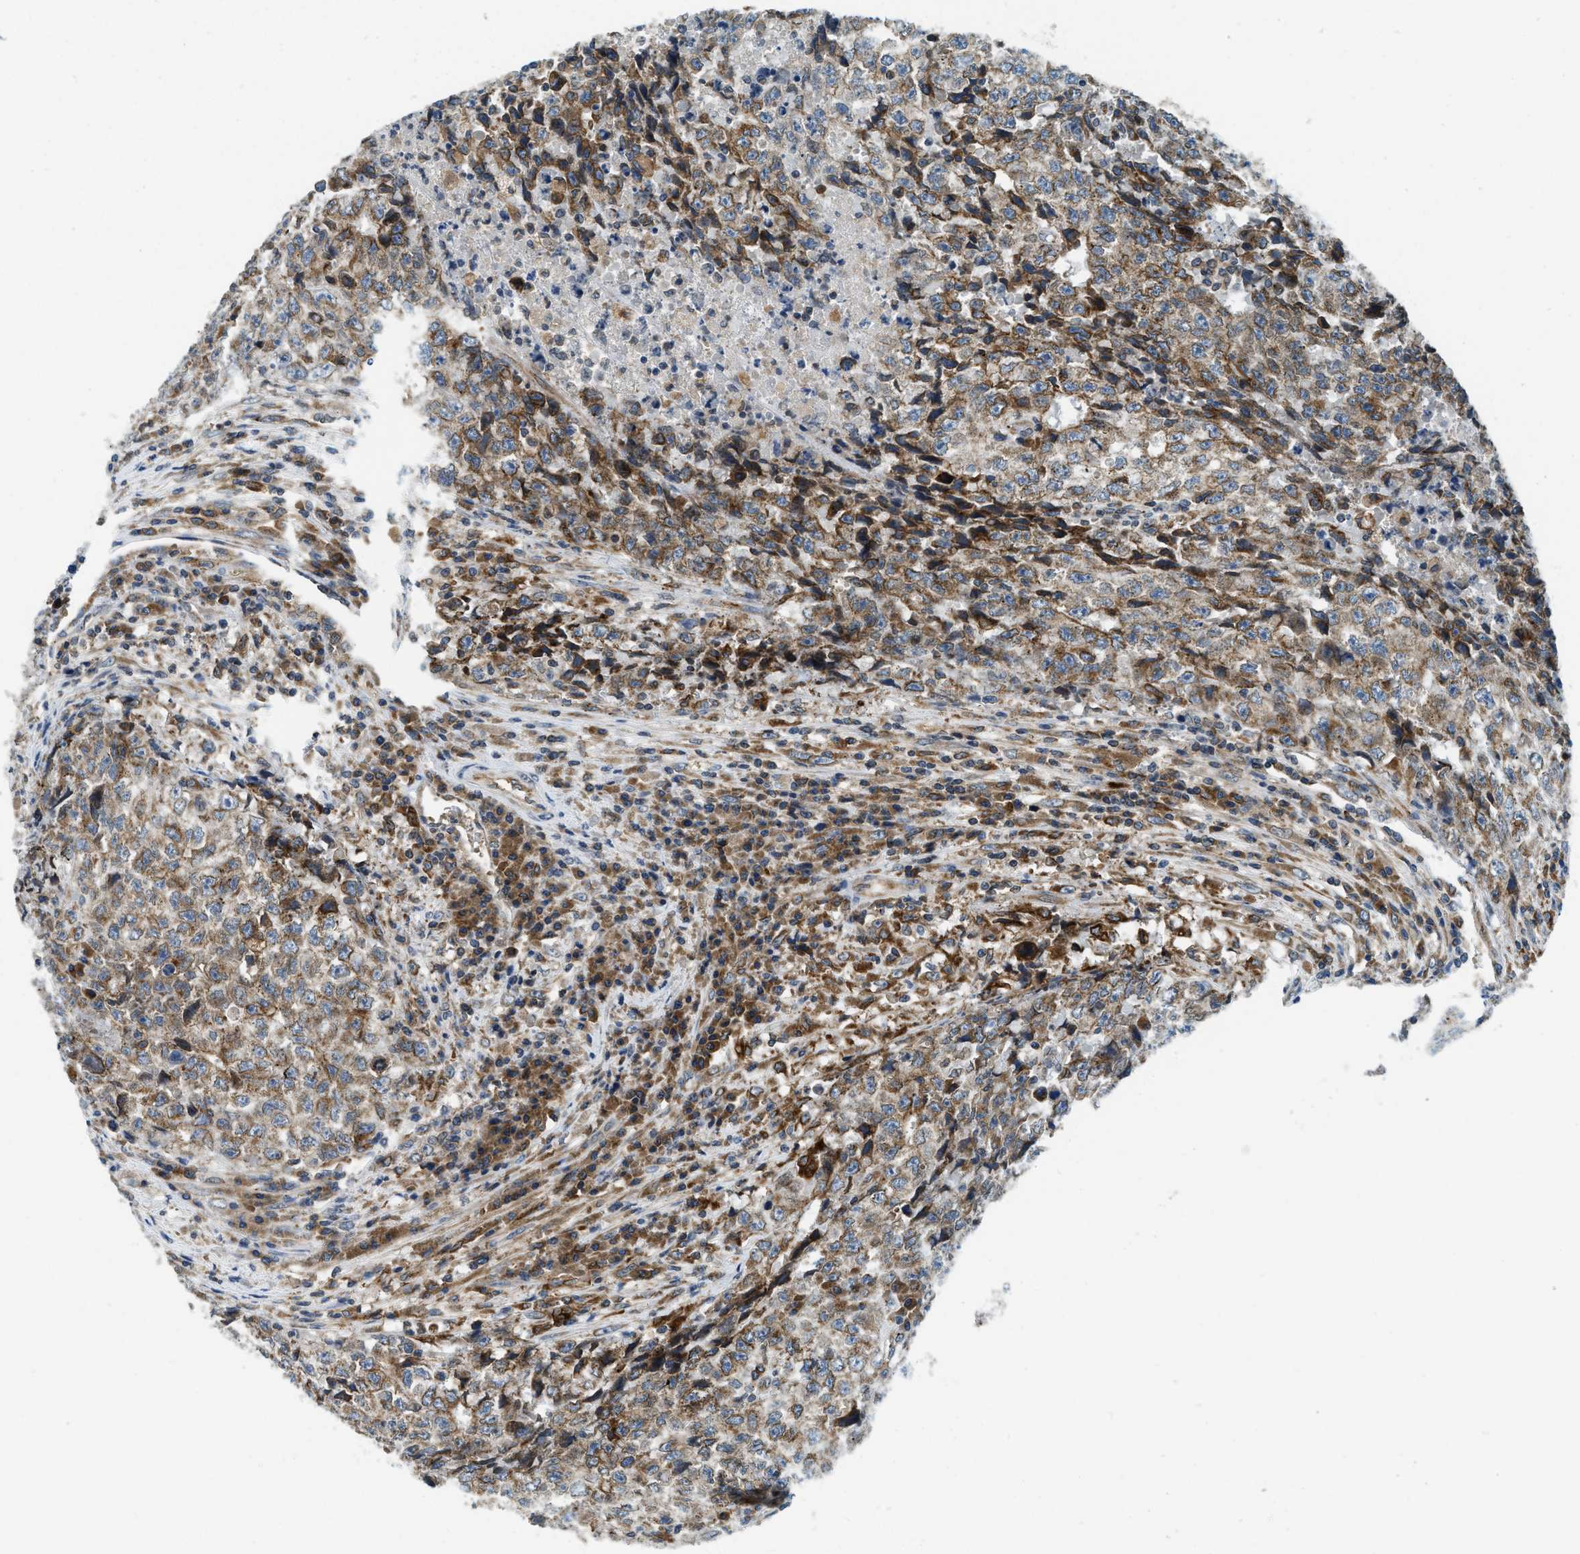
{"staining": {"intensity": "moderate", "quantity": ">75%", "location": "cytoplasmic/membranous"}, "tissue": "testis cancer", "cell_type": "Tumor cells", "image_type": "cancer", "snomed": [{"axis": "morphology", "description": "Necrosis, NOS"}, {"axis": "morphology", "description": "Carcinoma, Embryonal, NOS"}, {"axis": "topography", "description": "Testis"}], "caption": "Moderate cytoplasmic/membranous protein positivity is present in about >75% of tumor cells in testis cancer (embryonal carcinoma).", "gene": "BCAP31", "patient": {"sex": "male", "age": 19}}